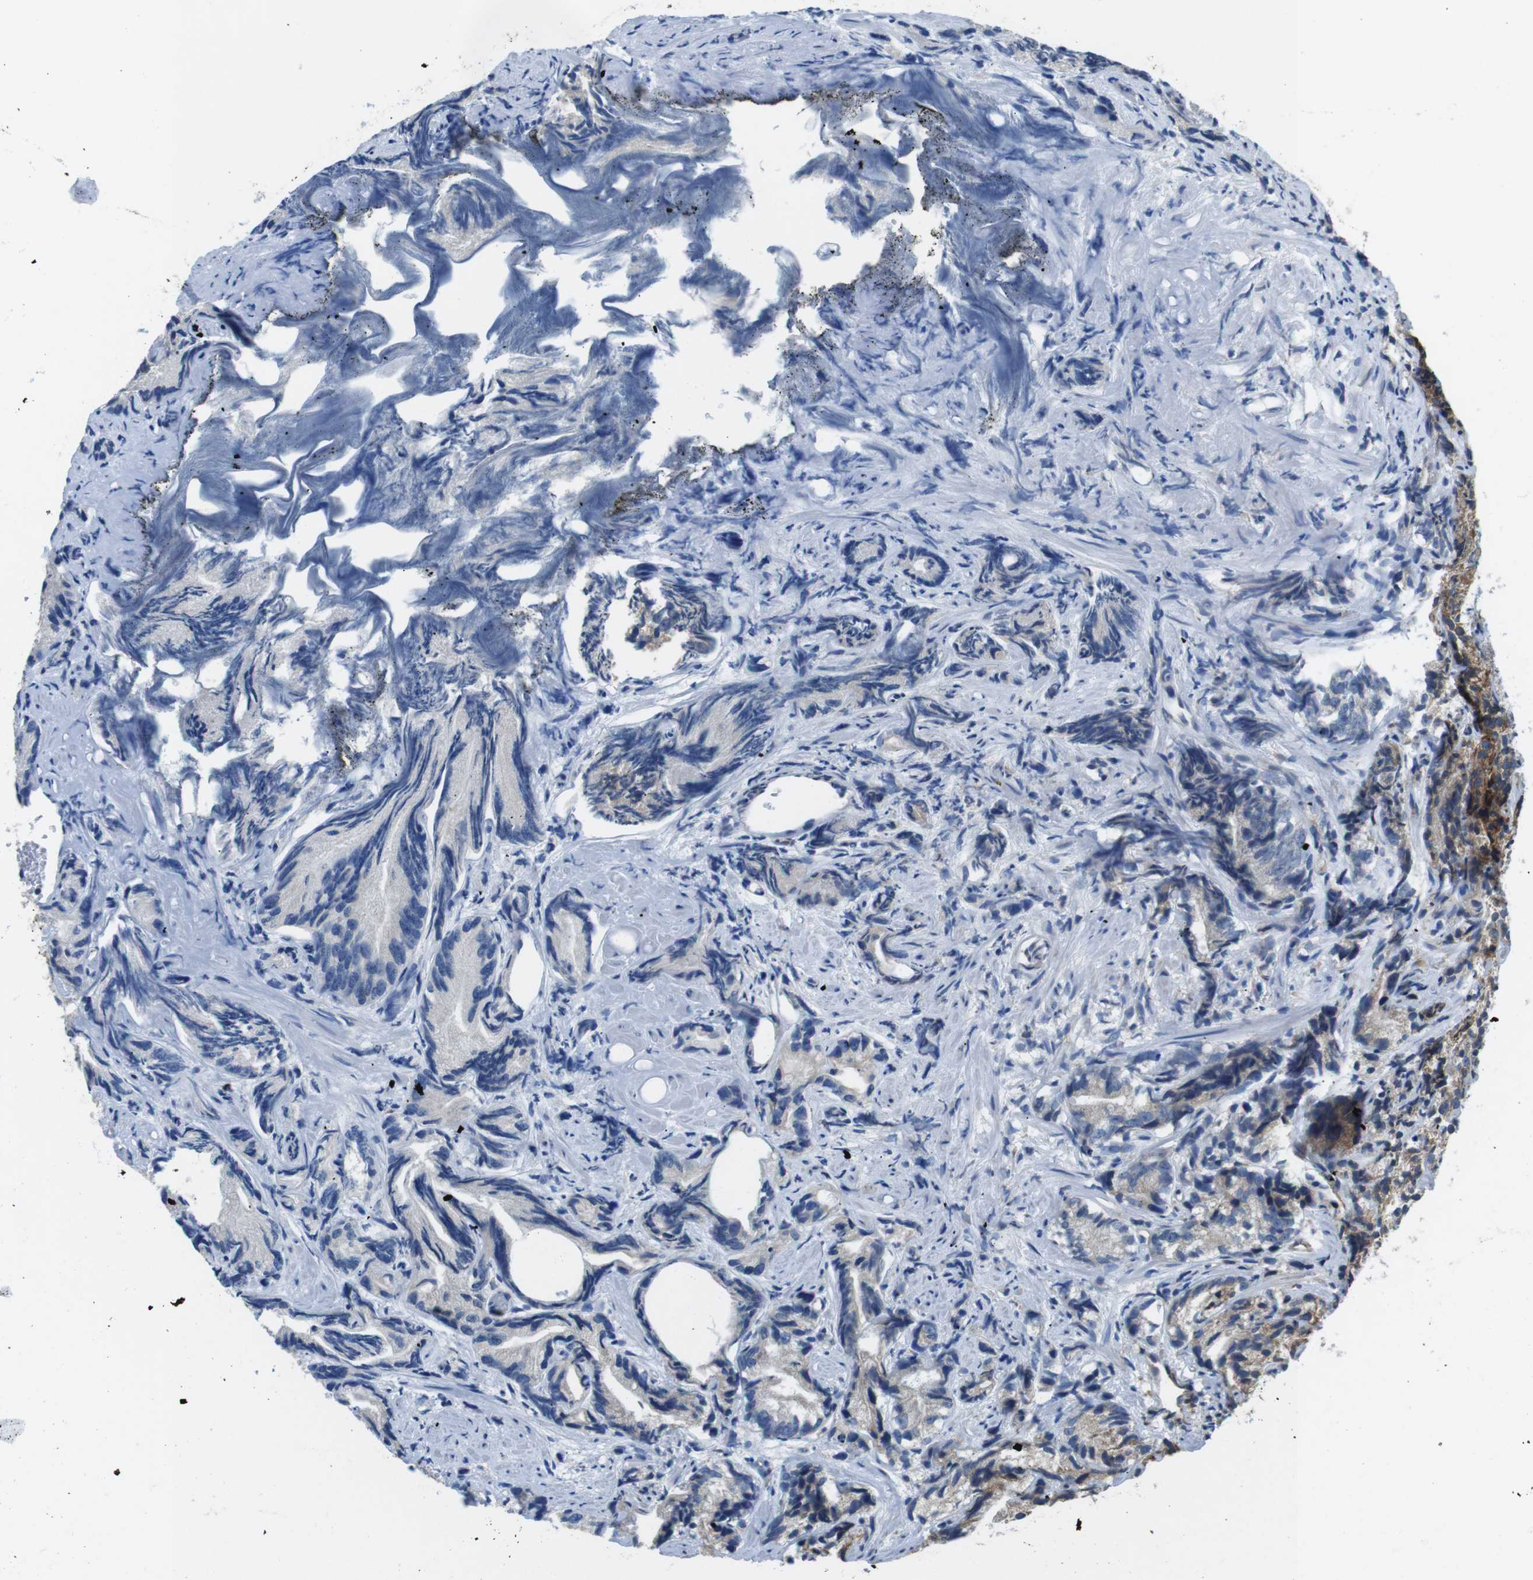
{"staining": {"intensity": "weak", "quantity": "<25%", "location": "cytoplasmic/membranous"}, "tissue": "prostate cancer", "cell_type": "Tumor cells", "image_type": "cancer", "snomed": [{"axis": "morphology", "description": "Adenocarcinoma, Low grade"}, {"axis": "topography", "description": "Prostate"}], "caption": "DAB immunohistochemical staining of prostate cancer shows no significant positivity in tumor cells.", "gene": "UGGT1", "patient": {"sex": "male", "age": 89}}